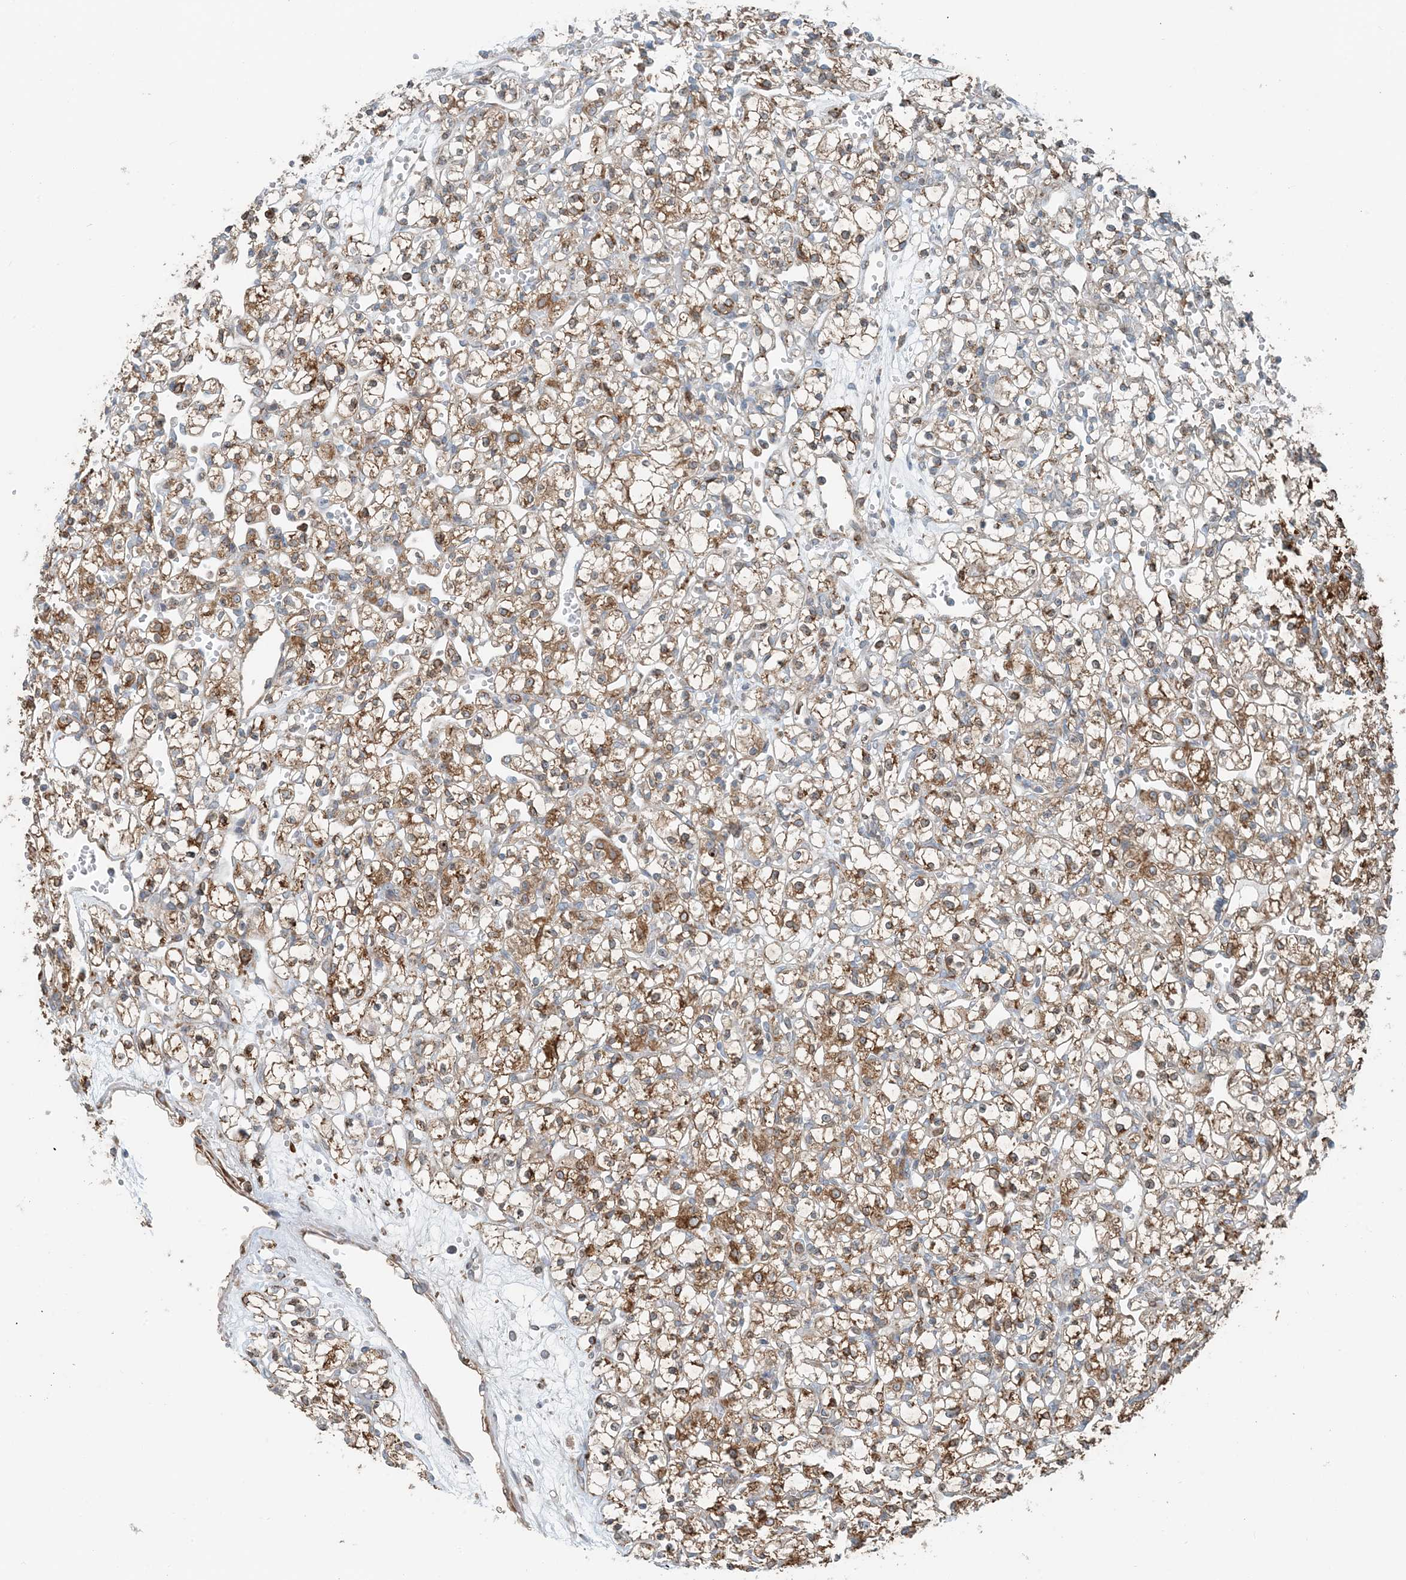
{"staining": {"intensity": "moderate", "quantity": ">75%", "location": "cytoplasmic/membranous"}, "tissue": "renal cancer", "cell_type": "Tumor cells", "image_type": "cancer", "snomed": [{"axis": "morphology", "description": "Adenocarcinoma, NOS"}, {"axis": "topography", "description": "Kidney"}], "caption": "Renal adenocarcinoma was stained to show a protein in brown. There is medium levels of moderate cytoplasmic/membranous positivity in about >75% of tumor cells.", "gene": "CERKL", "patient": {"sex": "female", "age": 59}}